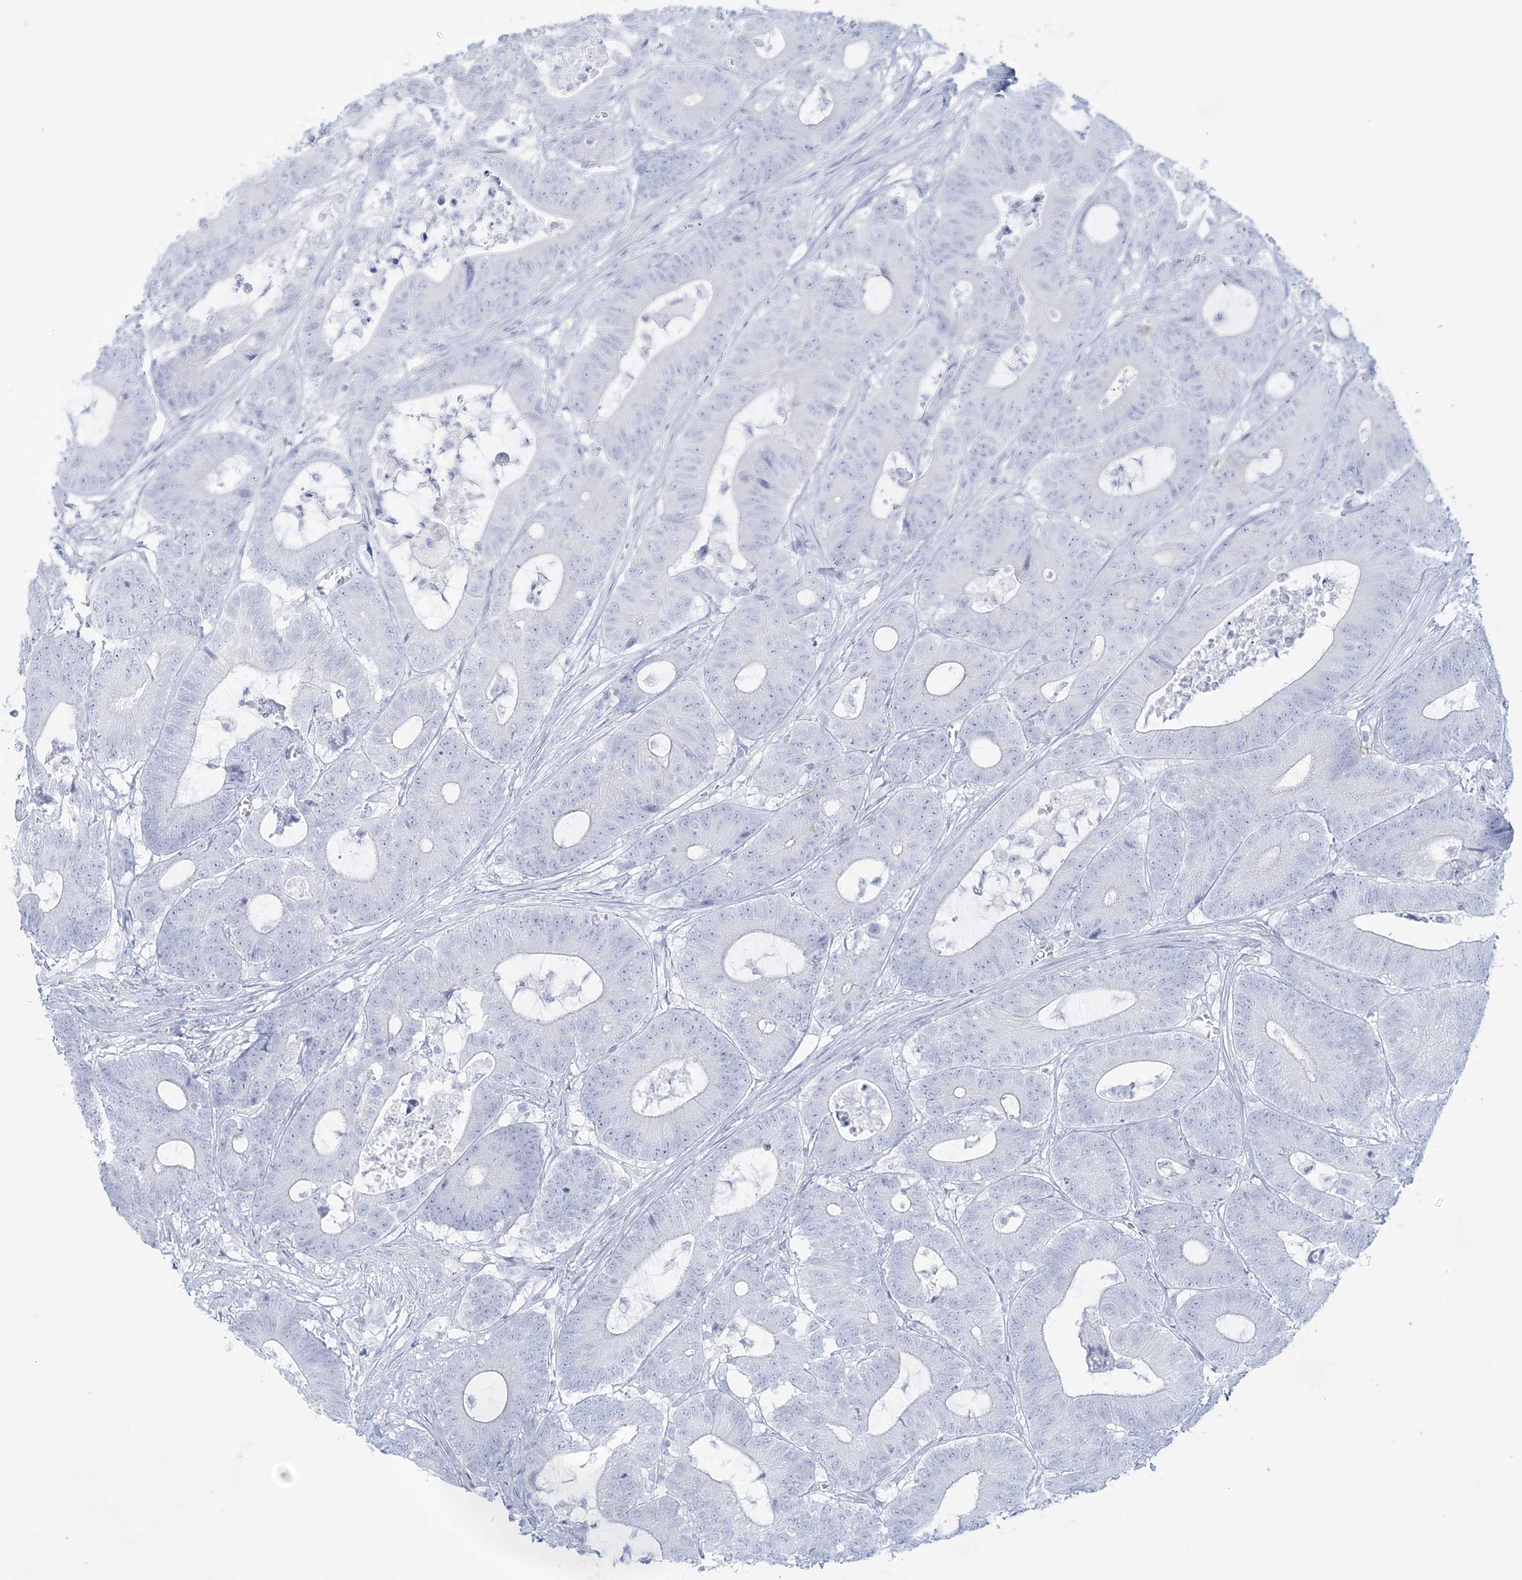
{"staining": {"intensity": "negative", "quantity": "none", "location": "none"}, "tissue": "colorectal cancer", "cell_type": "Tumor cells", "image_type": "cancer", "snomed": [{"axis": "morphology", "description": "Adenocarcinoma, NOS"}, {"axis": "topography", "description": "Colon"}], "caption": "Colorectal adenocarcinoma was stained to show a protein in brown. There is no significant positivity in tumor cells. (Brightfield microscopy of DAB IHC at high magnification).", "gene": "ADGB", "patient": {"sex": "female", "age": 84}}